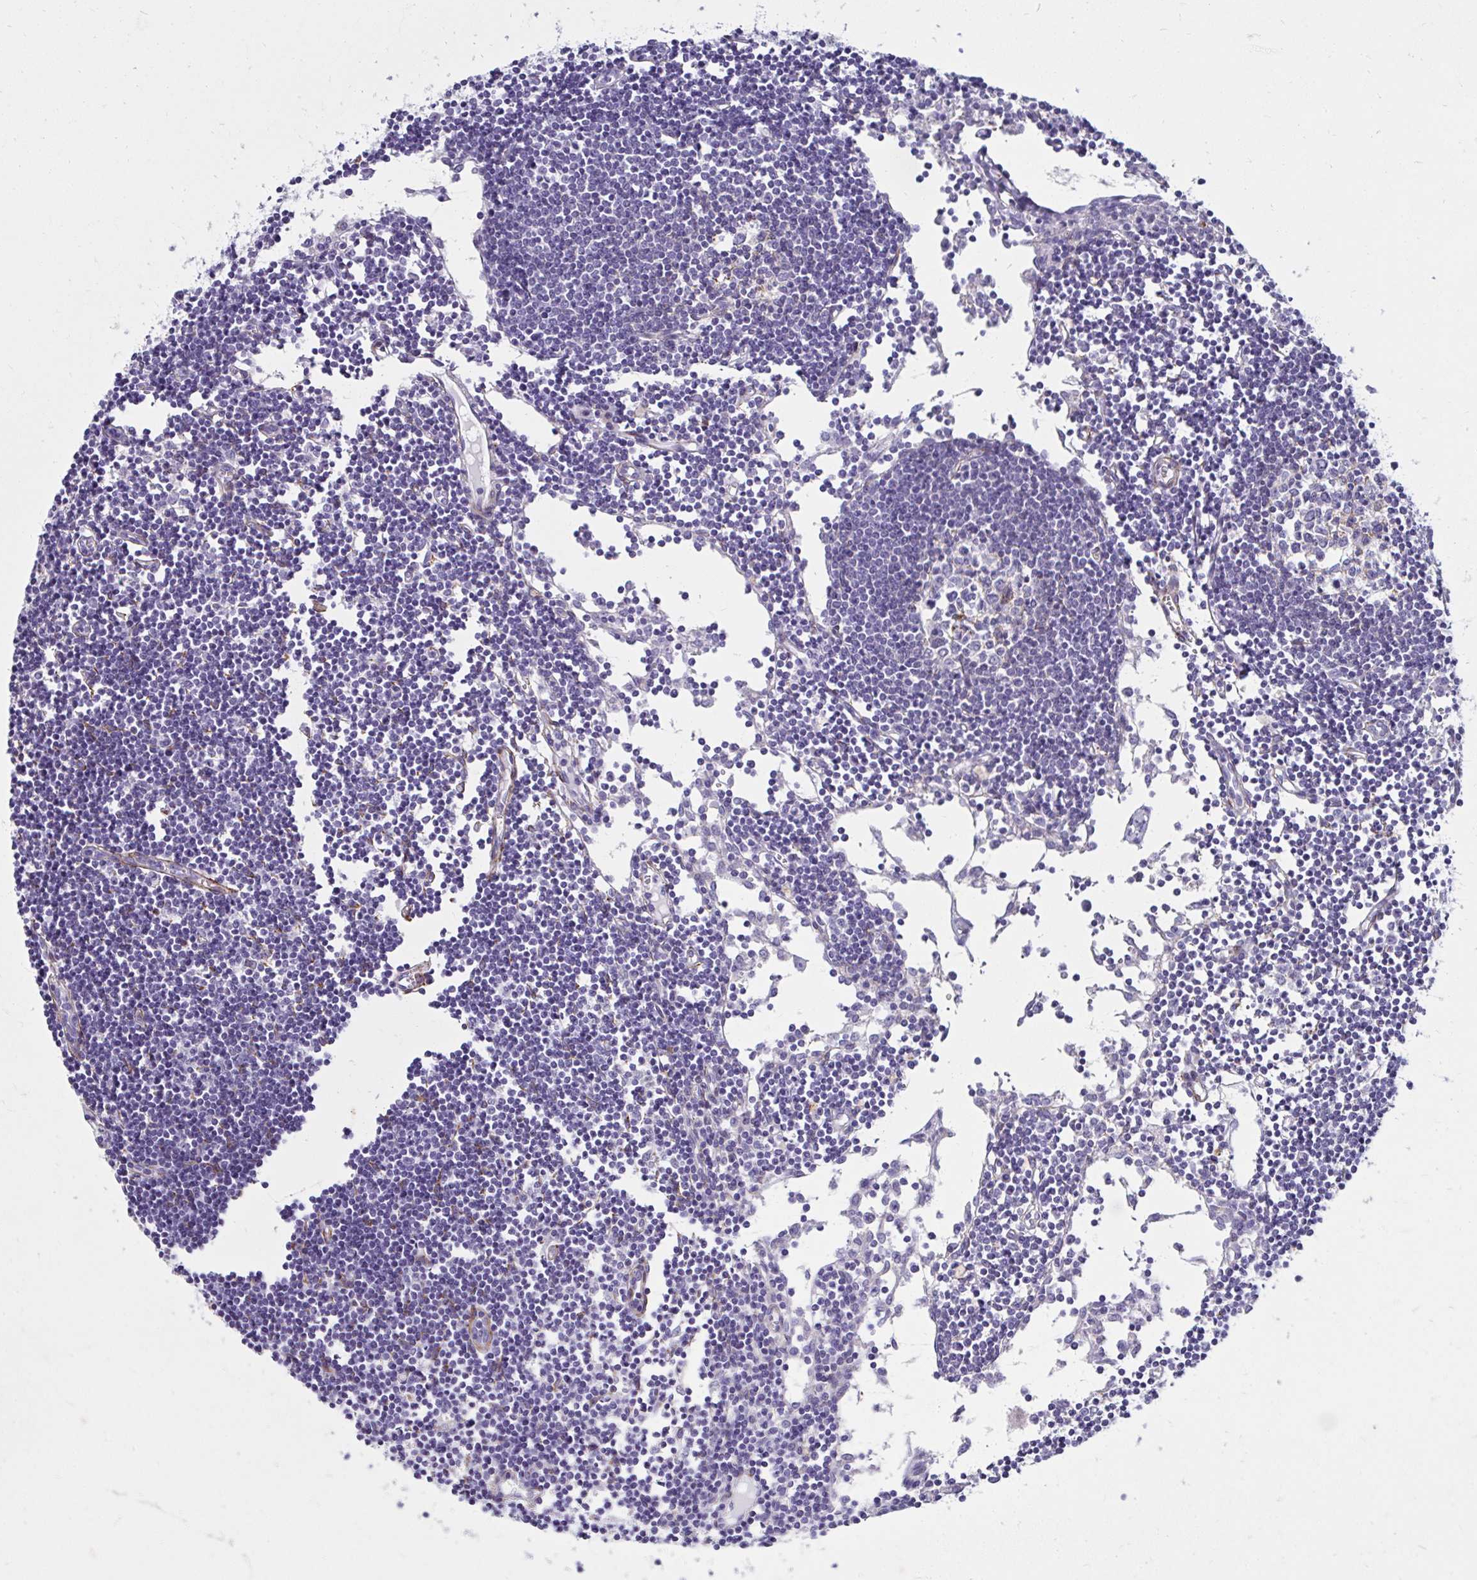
{"staining": {"intensity": "negative", "quantity": "none", "location": "none"}, "tissue": "lymph node", "cell_type": "Germinal center cells", "image_type": "normal", "snomed": [{"axis": "morphology", "description": "Normal tissue, NOS"}, {"axis": "topography", "description": "Lymph node"}], "caption": "High power microscopy histopathology image of an IHC photomicrograph of unremarkable lymph node, revealing no significant expression in germinal center cells. The staining was performed using DAB (3,3'-diaminobenzidine) to visualize the protein expression in brown, while the nuclei were stained in blue with hematoxylin (Magnification: 20x).", "gene": "ANKRD62", "patient": {"sex": "female", "age": 65}}